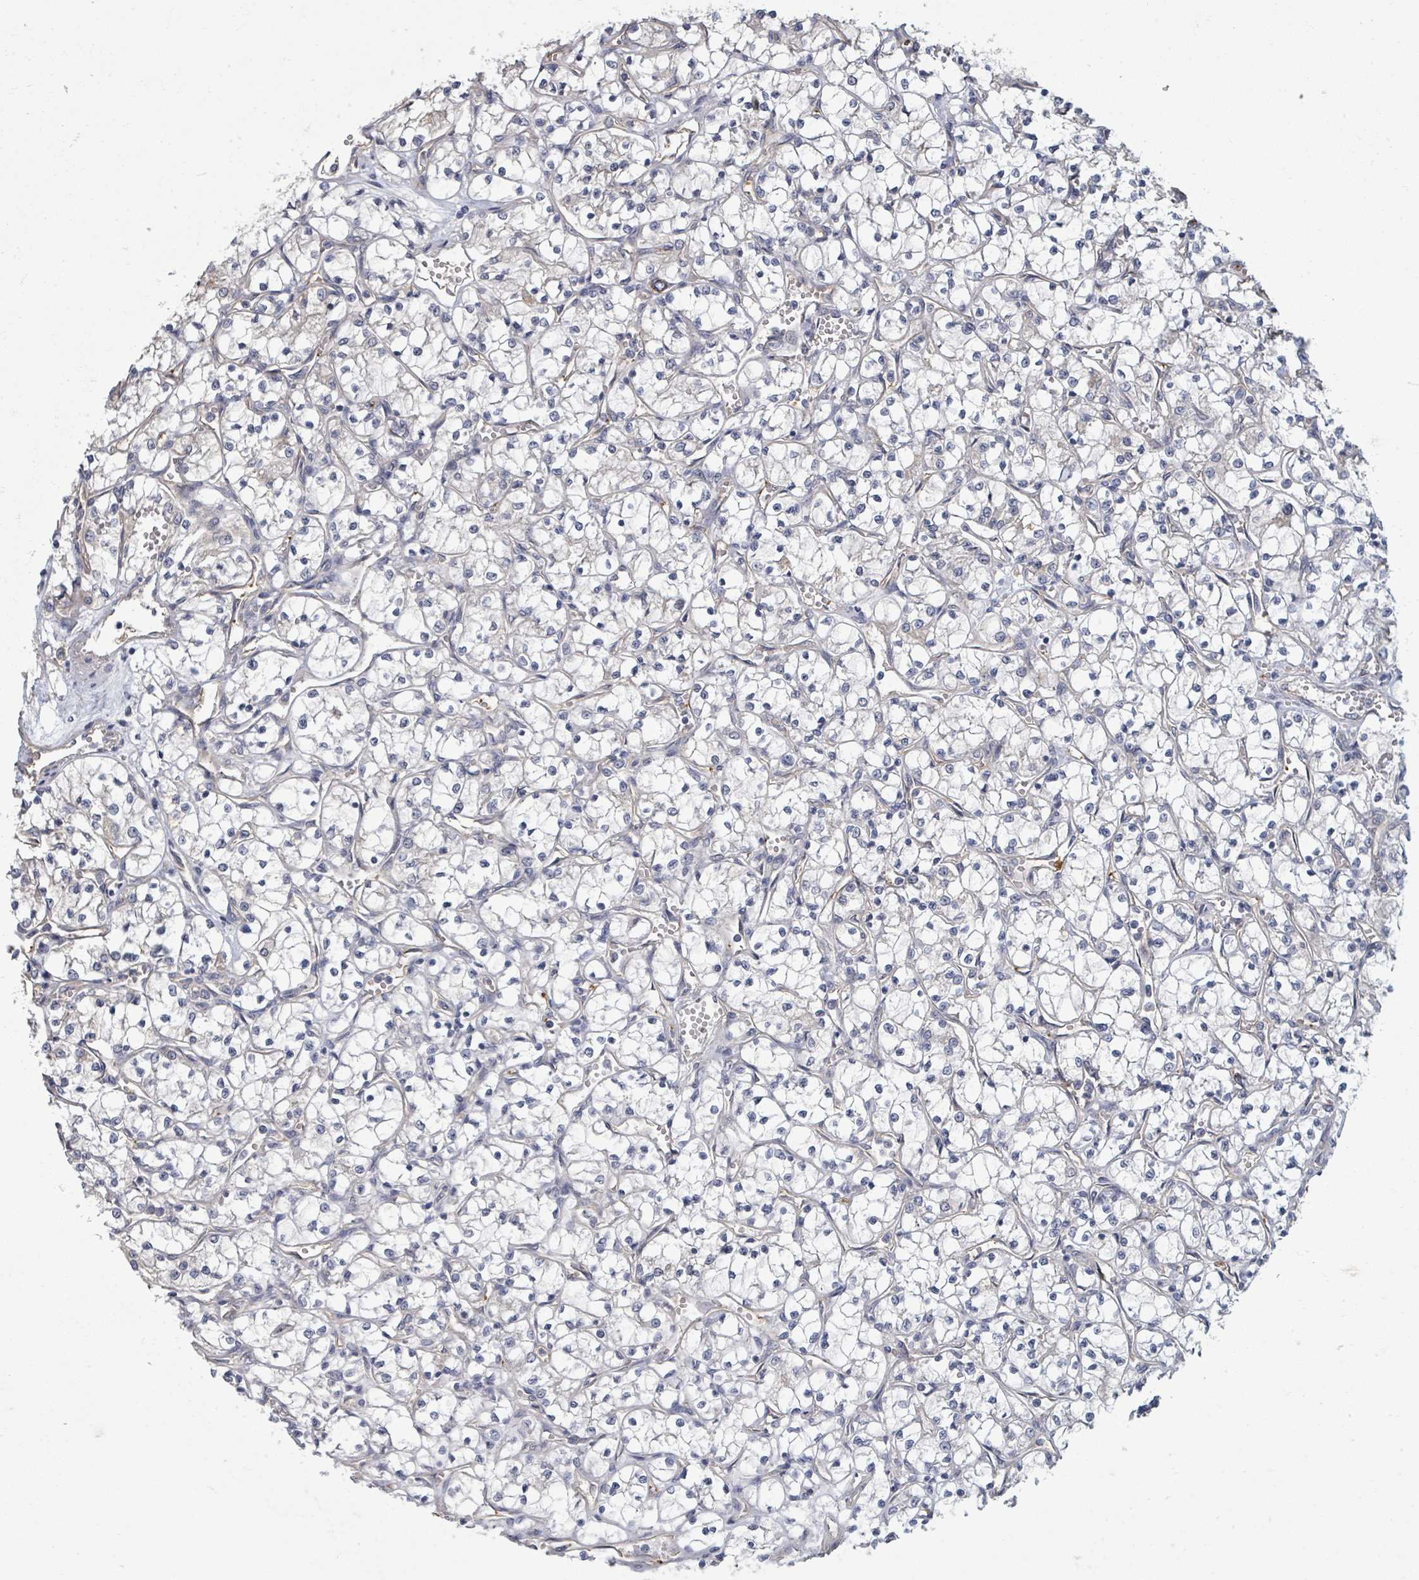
{"staining": {"intensity": "negative", "quantity": "none", "location": "none"}, "tissue": "renal cancer", "cell_type": "Tumor cells", "image_type": "cancer", "snomed": [{"axis": "morphology", "description": "Adenocarcinoma, NOS"}, {"axis": "topography", "description": "Kidney"}], "caption": "DAB immunohistochemical staining of human renal adenocarcinoma exhibits no significant positivity in tumor cells.", "gene": "PLAUR", "patient": {"sex": "female", "age": 69}}